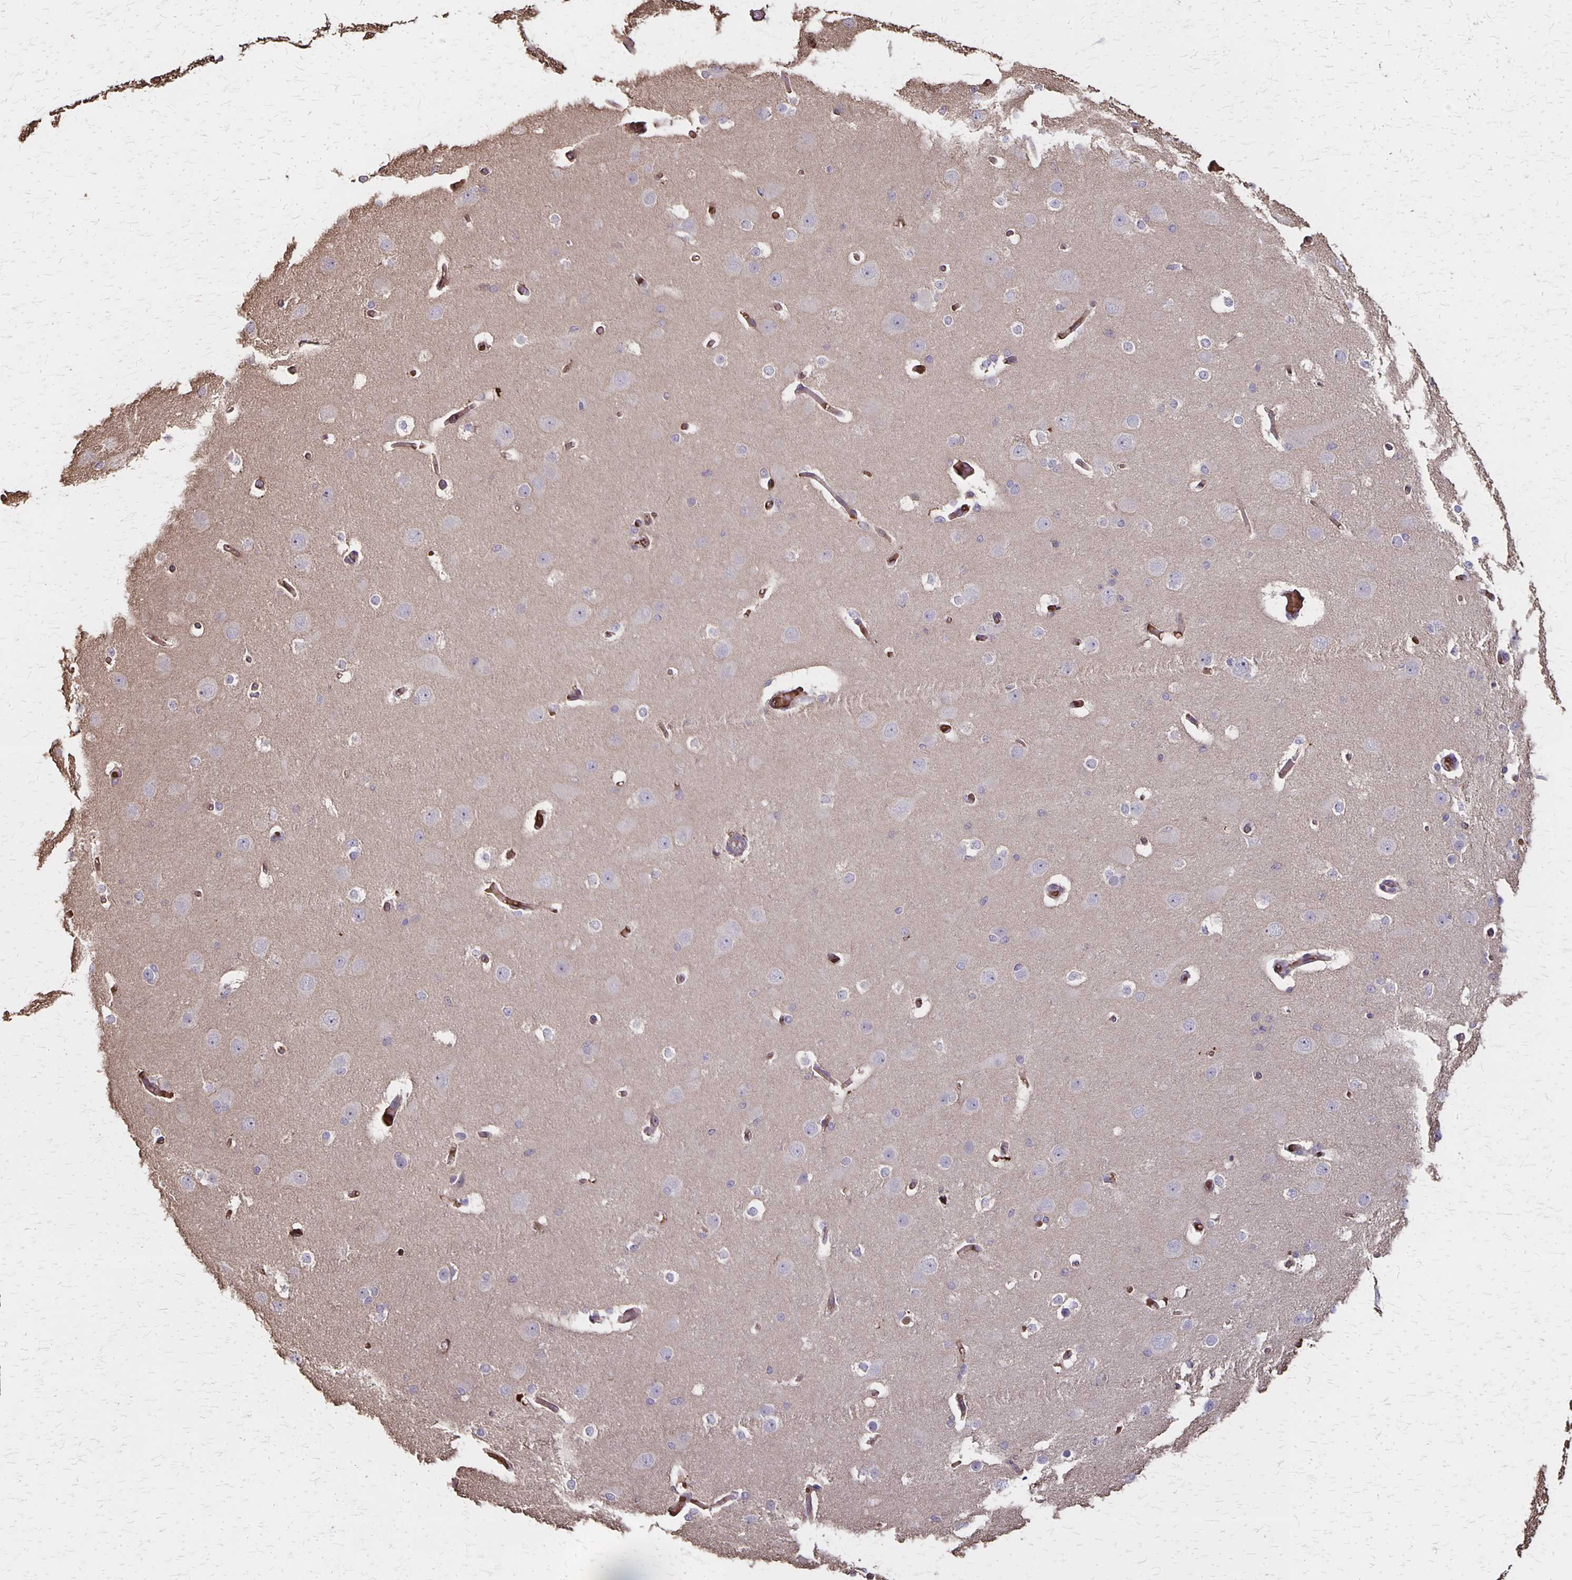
{"staining": {"intensity": "moderate", "quantity": ">75%", "location": "cytoplasmic/membranous"}, "tissue": "cerebral cortex", "cell_type": "Endothelial cells", "image_type": "normal", "snomed": [{"axis": "morphology", "description": "Normal tissue, NOS"}, {"axis": "morphology", "description": "Inflammation, NOS"}, {"axis": "topography", "description": "Cerebral cortex"}], "caption": "Endothelial cells demonstrate moderate cytoplasmic/membranous staining in approximately >75% of cells in benign cerebral cortex. The protein of interest is shown in brown color, while the nuclei are stained blue.", "gene": "PROM2", "patient": {"sex": "male", "age": 6}}